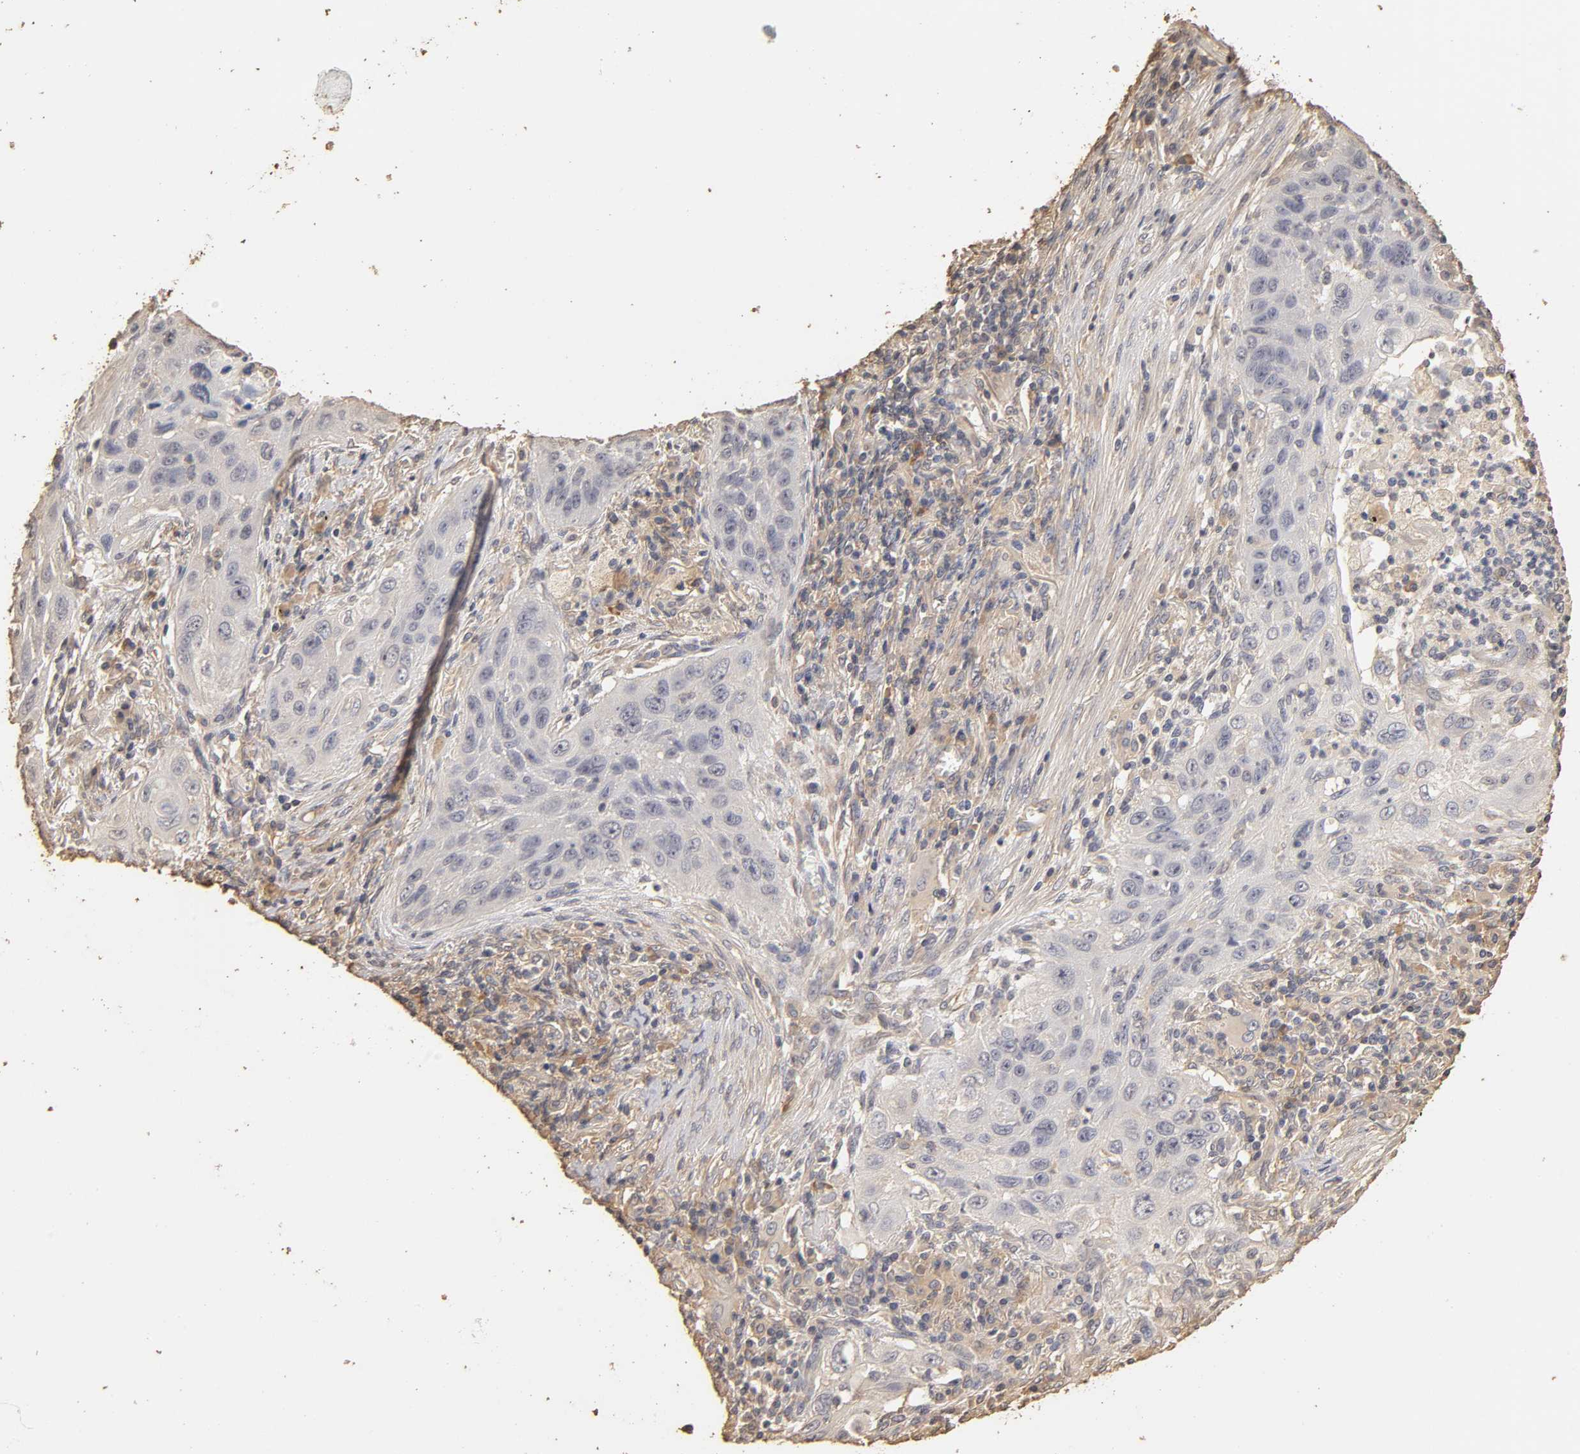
{"staining": {"intensity": "negative", "quantity": "none", "location": "none"}, "tissue": "lung cancer", "cell_type": "Tumor cells", "image_type": "cancer", "snomed": [{"axis": "morphology", "description": "Squamous cell carcinoma, NOS"}, {"axis": "topography", "description": "Lung"}], "caption": "This micrograph is of squamous cell carcinoma (lung) stained with immunohistochemistry to label a protein in brown with the nuclei are counter-stained blue. There is no positivity in tumor cells.", "gene": "VSIG4", "patient": {"sex": "female", "age": 67}}